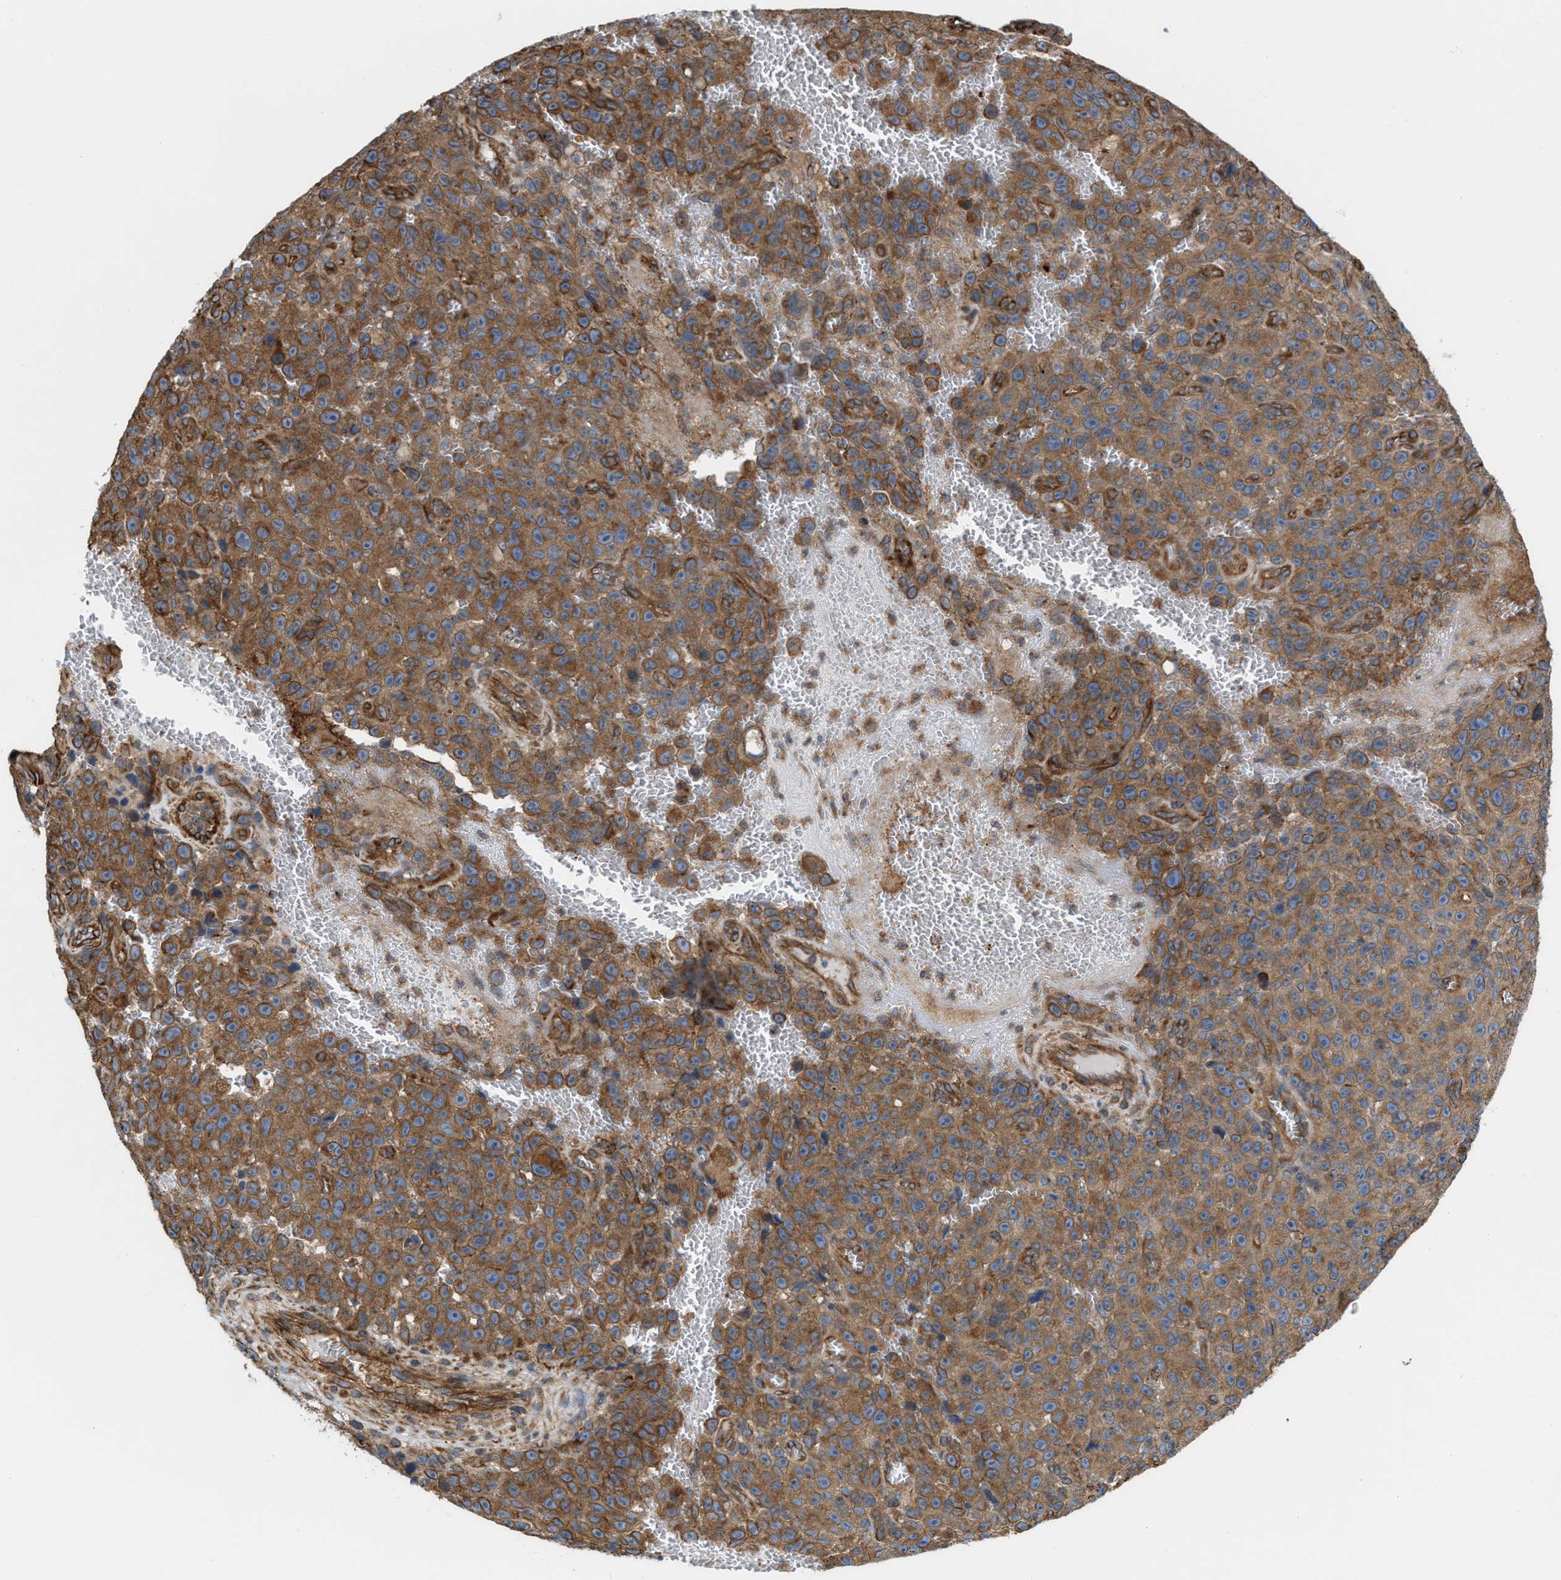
{"staining": {"intensity": "moderate", "quantity": ">75%", "location": "cytoplasmic/membranous"}, "tissue": "melanoma", "cell_type": "Tumor cells", "image_type": "cancer", "snomed": [{"axis": "morphology", "description": "Malignant melanoma, NOS"}, {"axis": "topography", "description": "Skin"}], "caption": "Moderate cytoplasmic/membranous expression for a protein is identified in about >75% of tumor cells of malignant melanoma using immunohistochemistry (IHC).", "gene": "EPS15L1", "patient": {"sex": "female", "age": 82}}